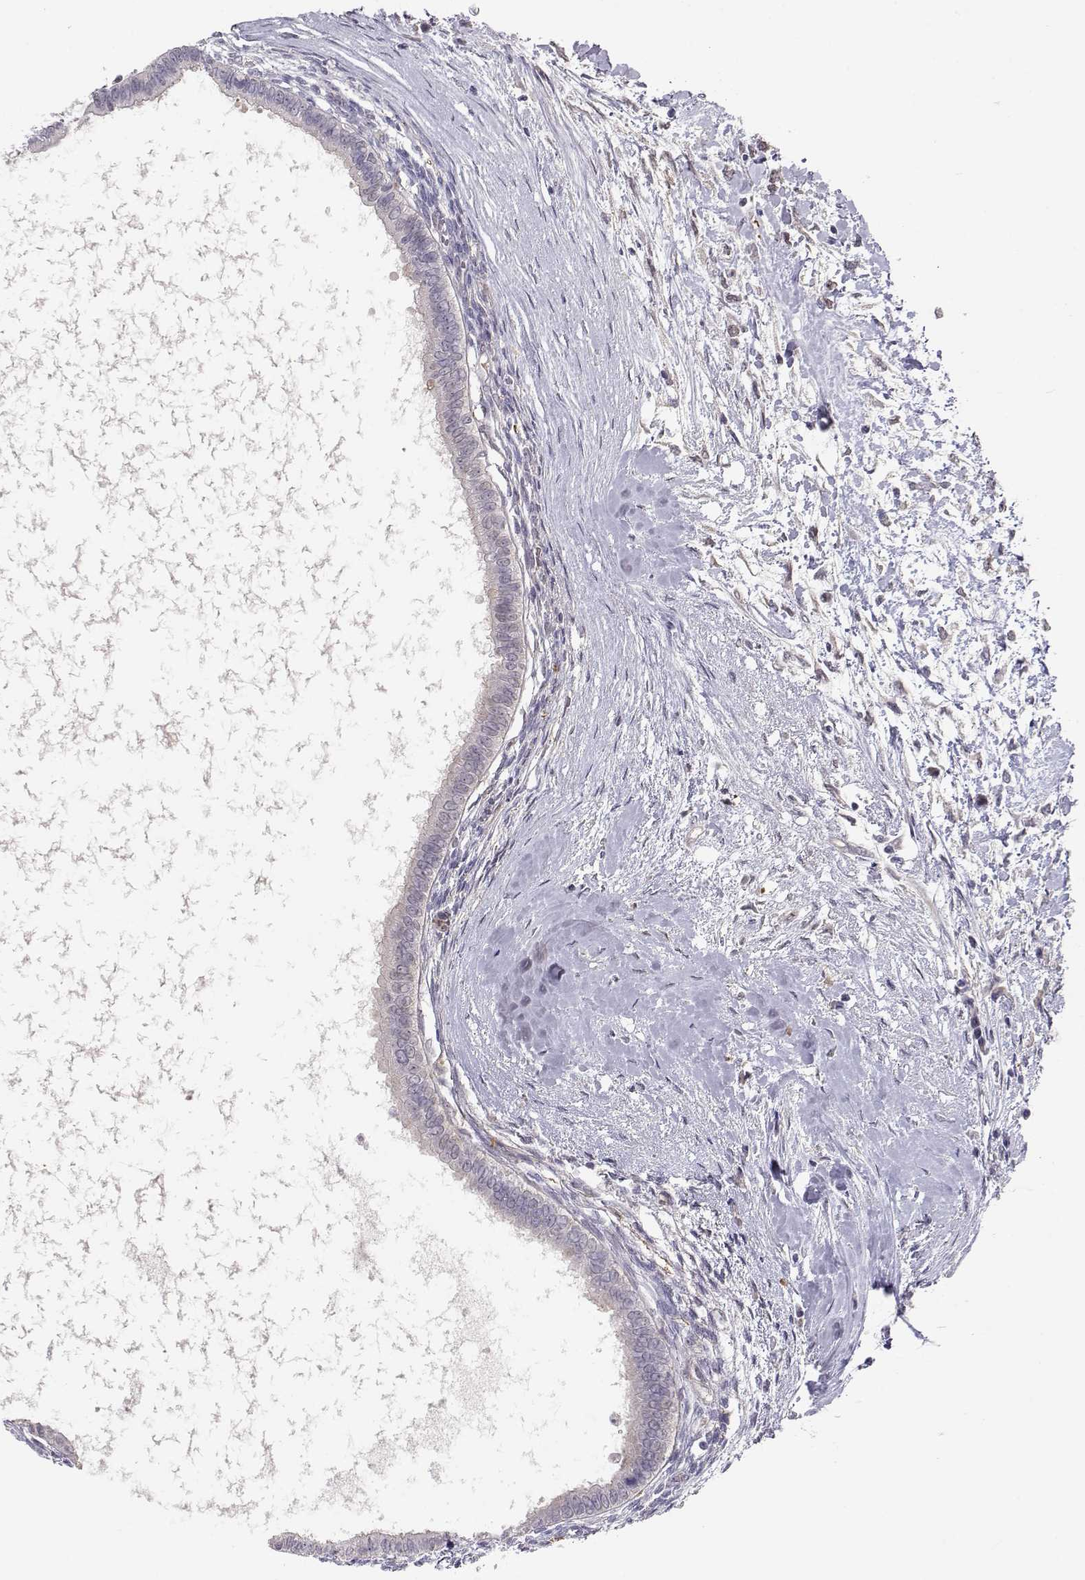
{"staining": {"intensity": "negative", "quantity": "none", "location": "none"}, "tissue": "testis cancer", "cell_type": "Tumor cells", "image_type": "cancer", "snomed": [{"axis": "morphology", "description": "Carcinoma, Embryonal, NOS"}, {"axis": "topography", "description": "Testis"}], "caption": "Testis embryonal carcinoma was stained to show a protein in brown. There is no significant expression in tumor cells.", "gene": "NCAM2", "patient": {"sex": "male", "age": 37}}